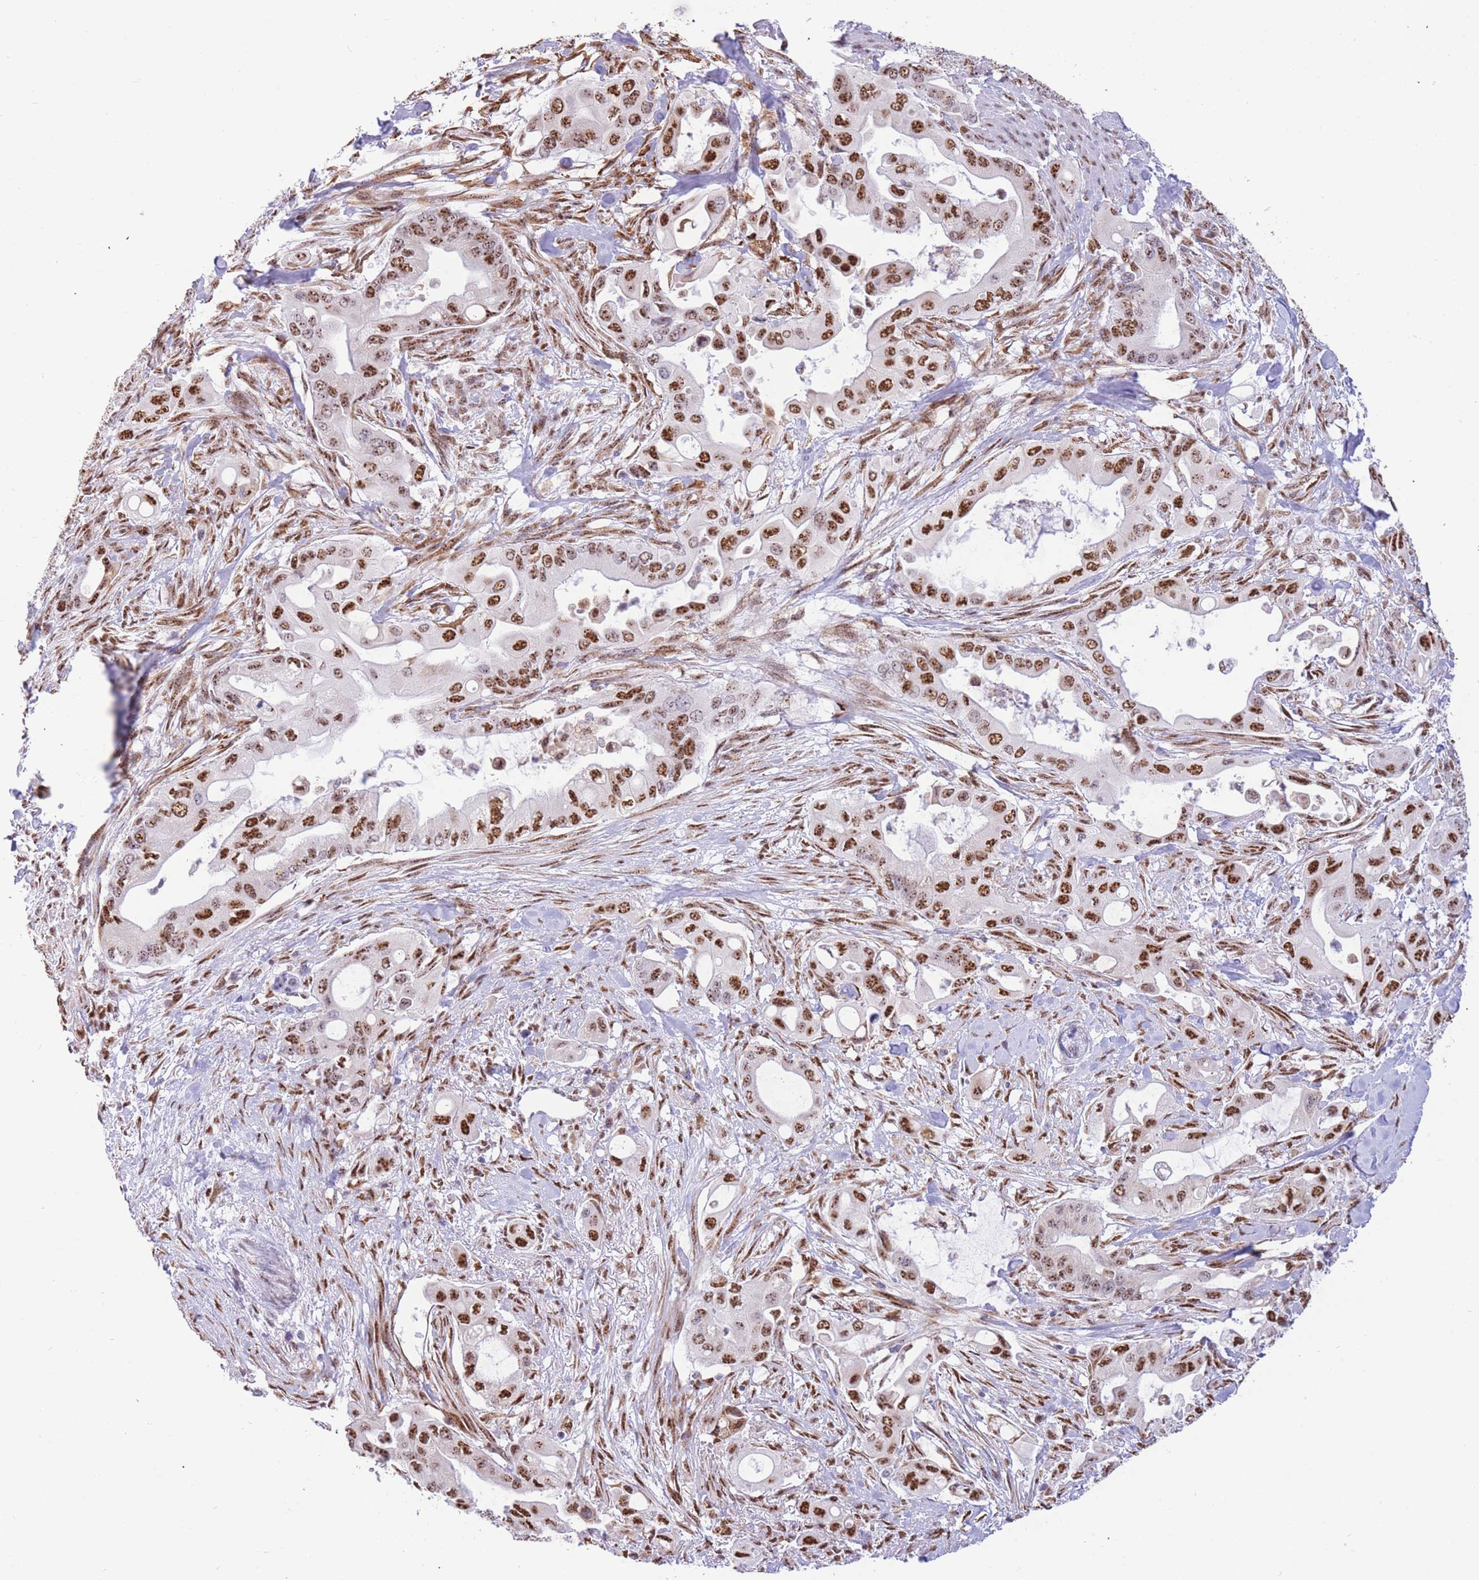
{"staining": {"intensity": "moderate", "quantity": ">75%", "location": "nuclear"}, "tissue": "pancreatic cancer", "cell_type": "Tumor cells", "image_type": "cancer", "snomed": [{"axis": "morphology", "description": "Adenocarcinoma, NOS"}, {"axis": "topography", "description": "Pancreas"}], "caption": "This histopathology image displays pancreatic cancer stained with immunohistochemistry (IHC) to label a protein in brown. The nuclear of tumor cells show moderate positivity for the protein. Nuclei are counter-stained blue.", "gene": "FAM153A", "patient": {"sex": "male", "age": 57}}